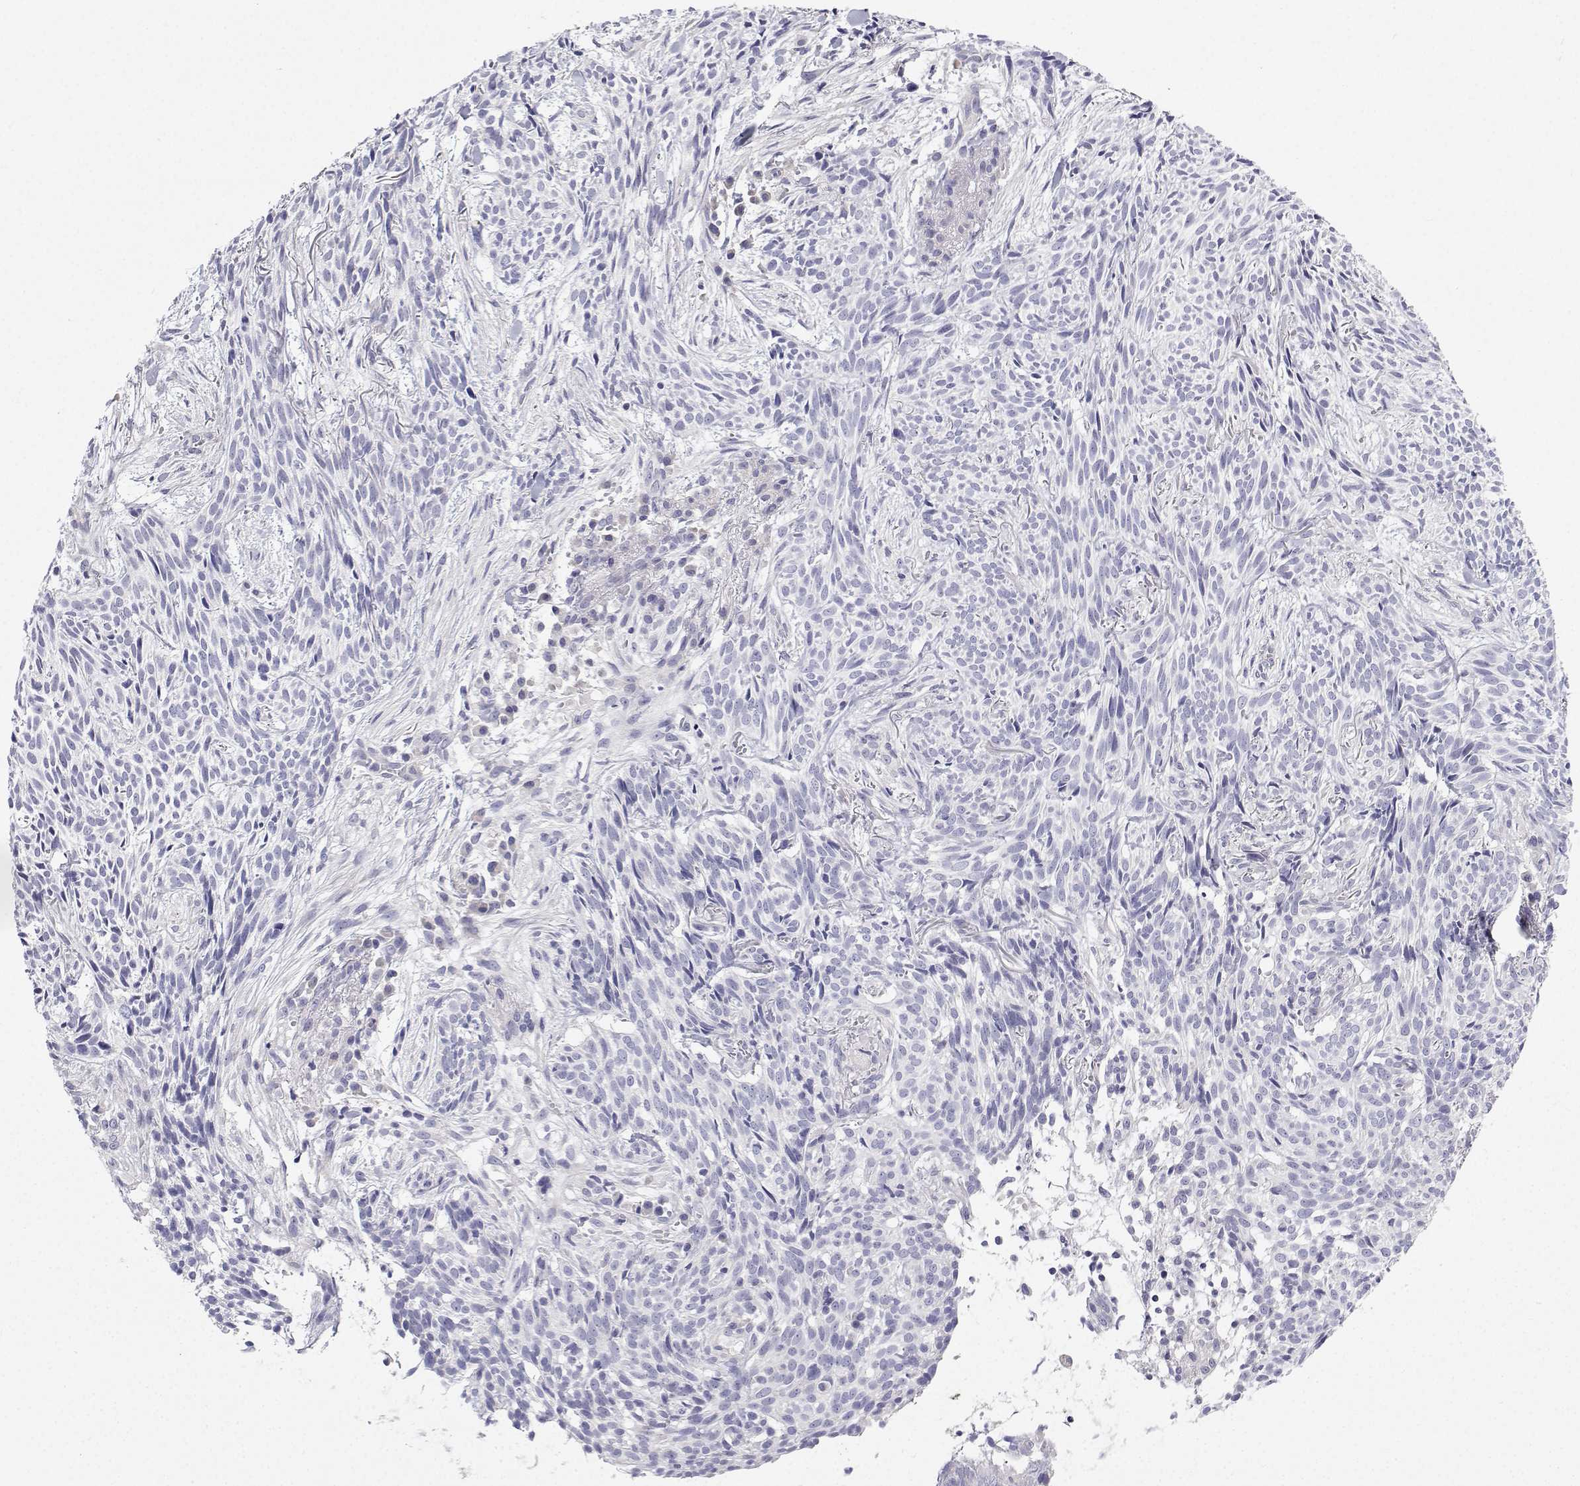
{"staining": {"intensity": "negative", "quantity": "none", "location": "none"}, "tissue": "skin cancer", "cell_type": "Tumor cells", "image_type": "cancer", "snomed": [{"axis": "morphology", "description": "Basal cell carcinoma"}, {"axis": "topography", "description": "Skin"}], "caption": "Tumor cells are negative for protein expression in human skin basal cell carcinoma.", "gene": "ANKRD65", "patient": {"sex": "male", "age": 71}}